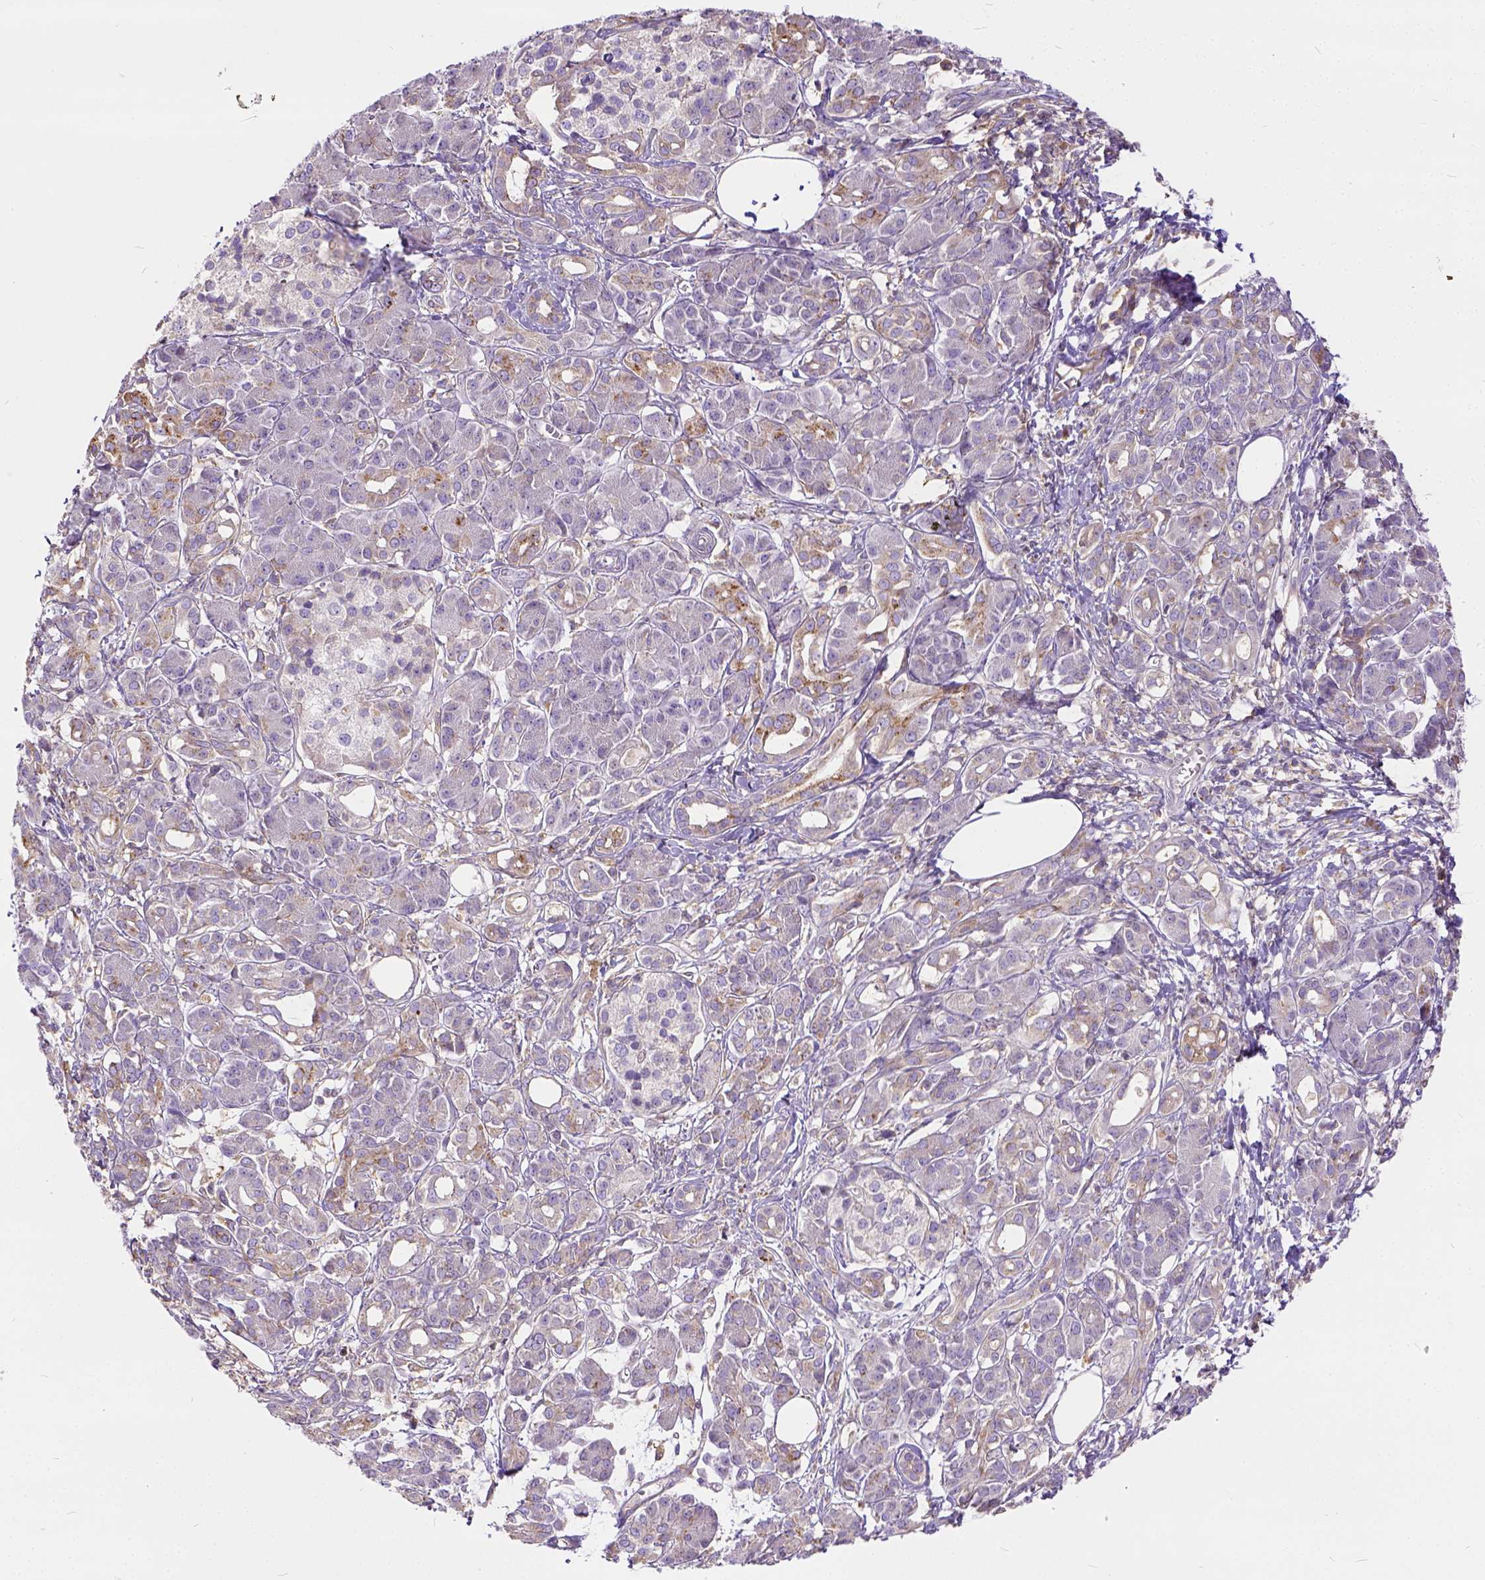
{"staining": {"intensity": "weak", "quantity": "<25%", "location": "cytoplasmic/membranous"}, "tissue": "pancreatic cancer", "cell_type": "Tumor cells", "image_type": "cancer", "snomed": [{"axis": "morphology", "description": "Adenocarcinoma, NOS"}, {"axis": "topography", "description": "Pancreas"}], "caption": "High power microscopy histopathology image of an IHC histopathology image of pancreatic adenocarcinoma, revealing no significant staining in tumor cells.", "gene": "CADM4", "patient": {"sex": "female", "age": 73}}